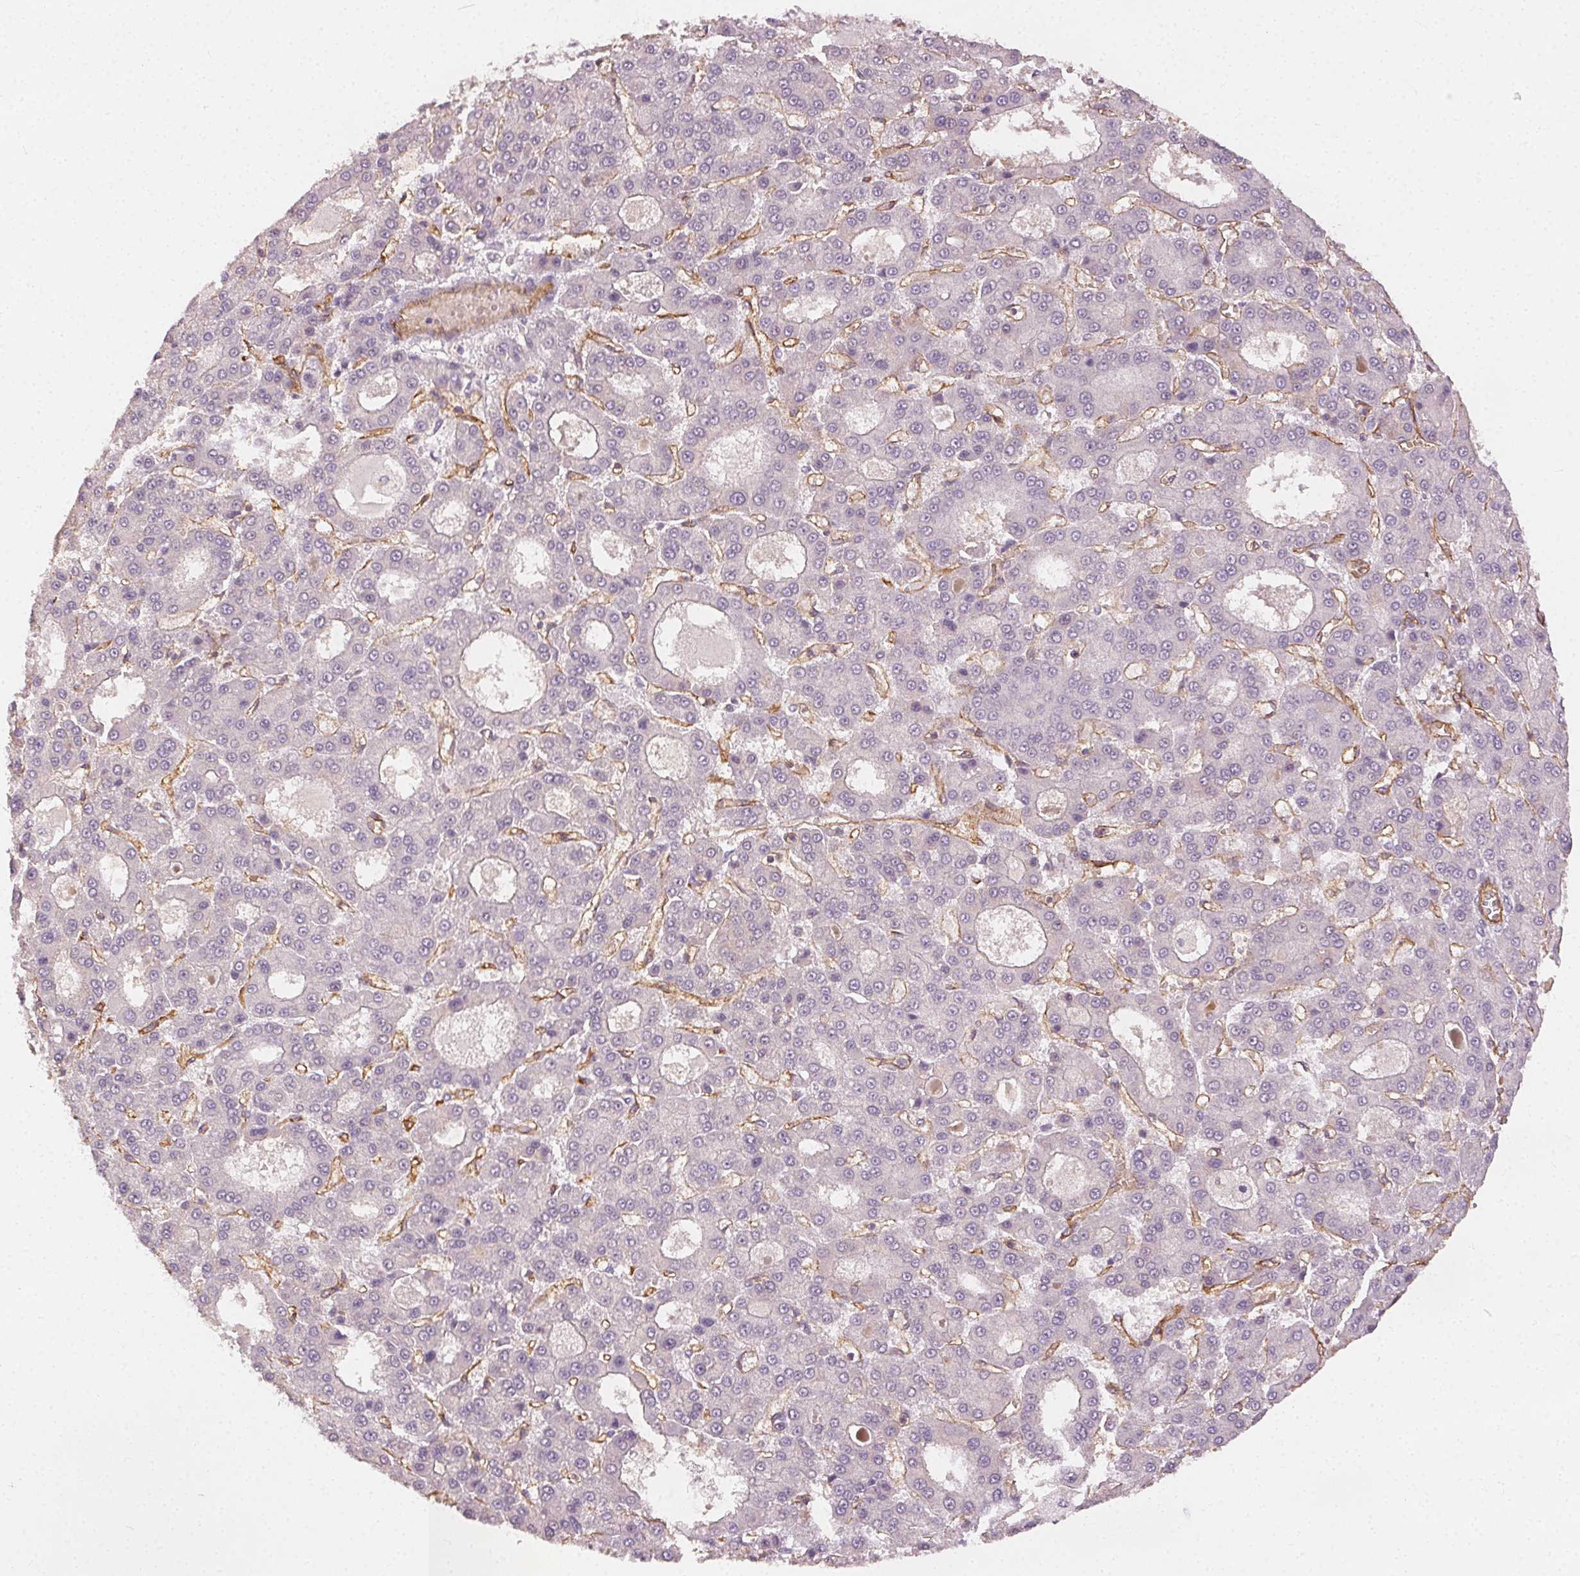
{"staining": {"intensity": "negative", "quantity": "none", "location": "none"}, "tissue": "liver cancer", "cell_type": "Tumor cells", "image_type": "cancer", "snomed": [{"axis": "morphology", "description": "Carcinoma, Hepatocellular, NOS"}, {"axis": "topography", "description": "Liver"}], "caption": "An IHC image of liver cancer (hepatocellular carcinoma) is shown. There is no staining in tumor cells of liver cancer (hepatocellular carcinoma).", "gene": "PODXL", "patient": {"sex": "male", "age": 70}}